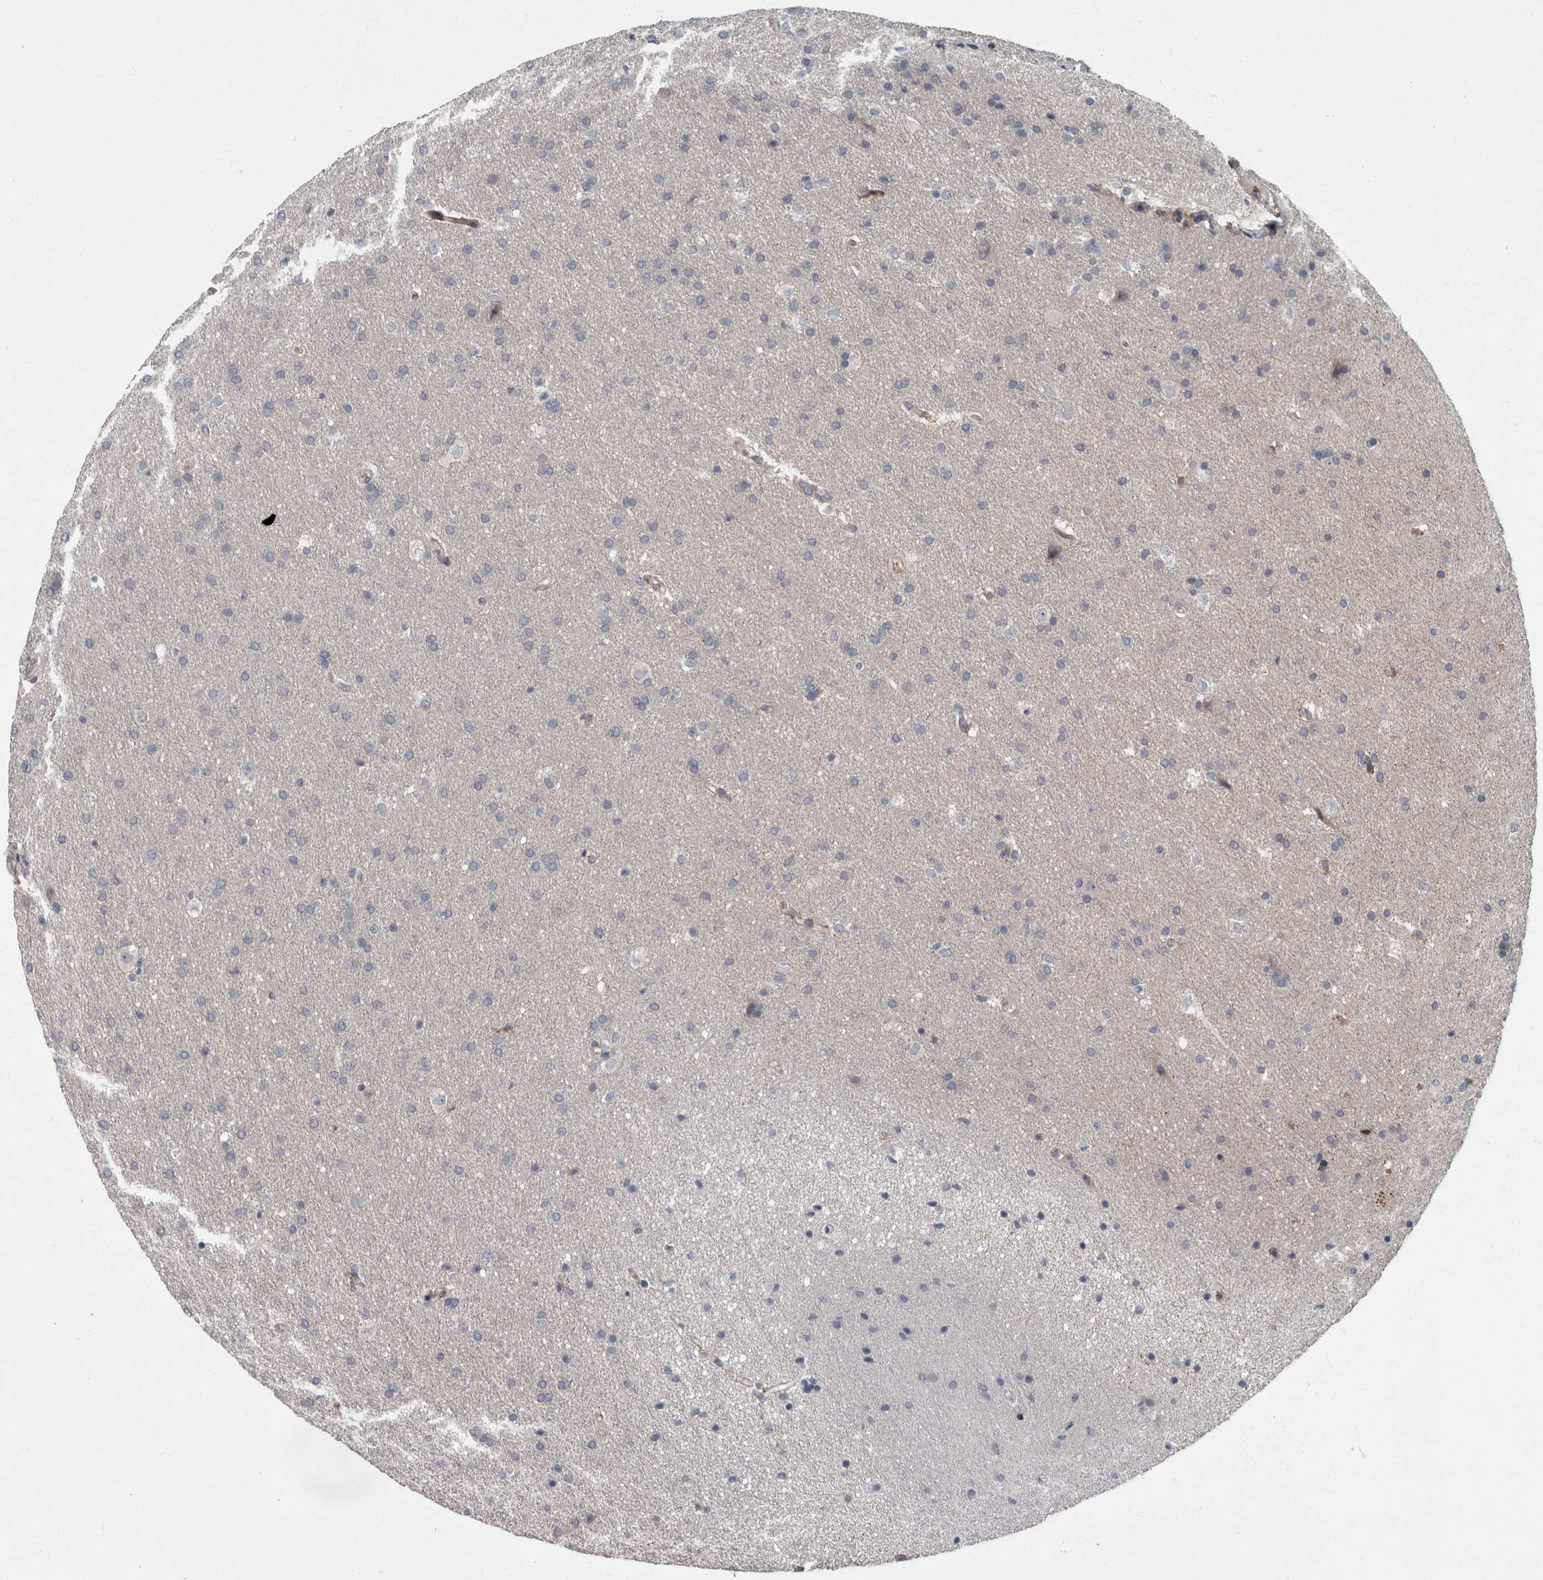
{"staining": {"intensity": "negative", "quantity": "none", "location": "none"}, "tissue": "glioma", "cell_type": "Tumor cells", "image_type": "cancer", "snomed": [{"axis": "morphology", "description": "Glioma, malignant, Low grade"}, {"axis": "topography", "description": "Brain"}], "caption": "There is no significant positivity in tumor cells of glioma. (Stains: DAB (3,3'-diaminobenzidine) immunohistochemistry with hematoxylin counter stain, Microscopy: brightfield microscopy at high magnification).", "gene": "CDC42BPG", "patient": {"sex": "female", "age": 37}}